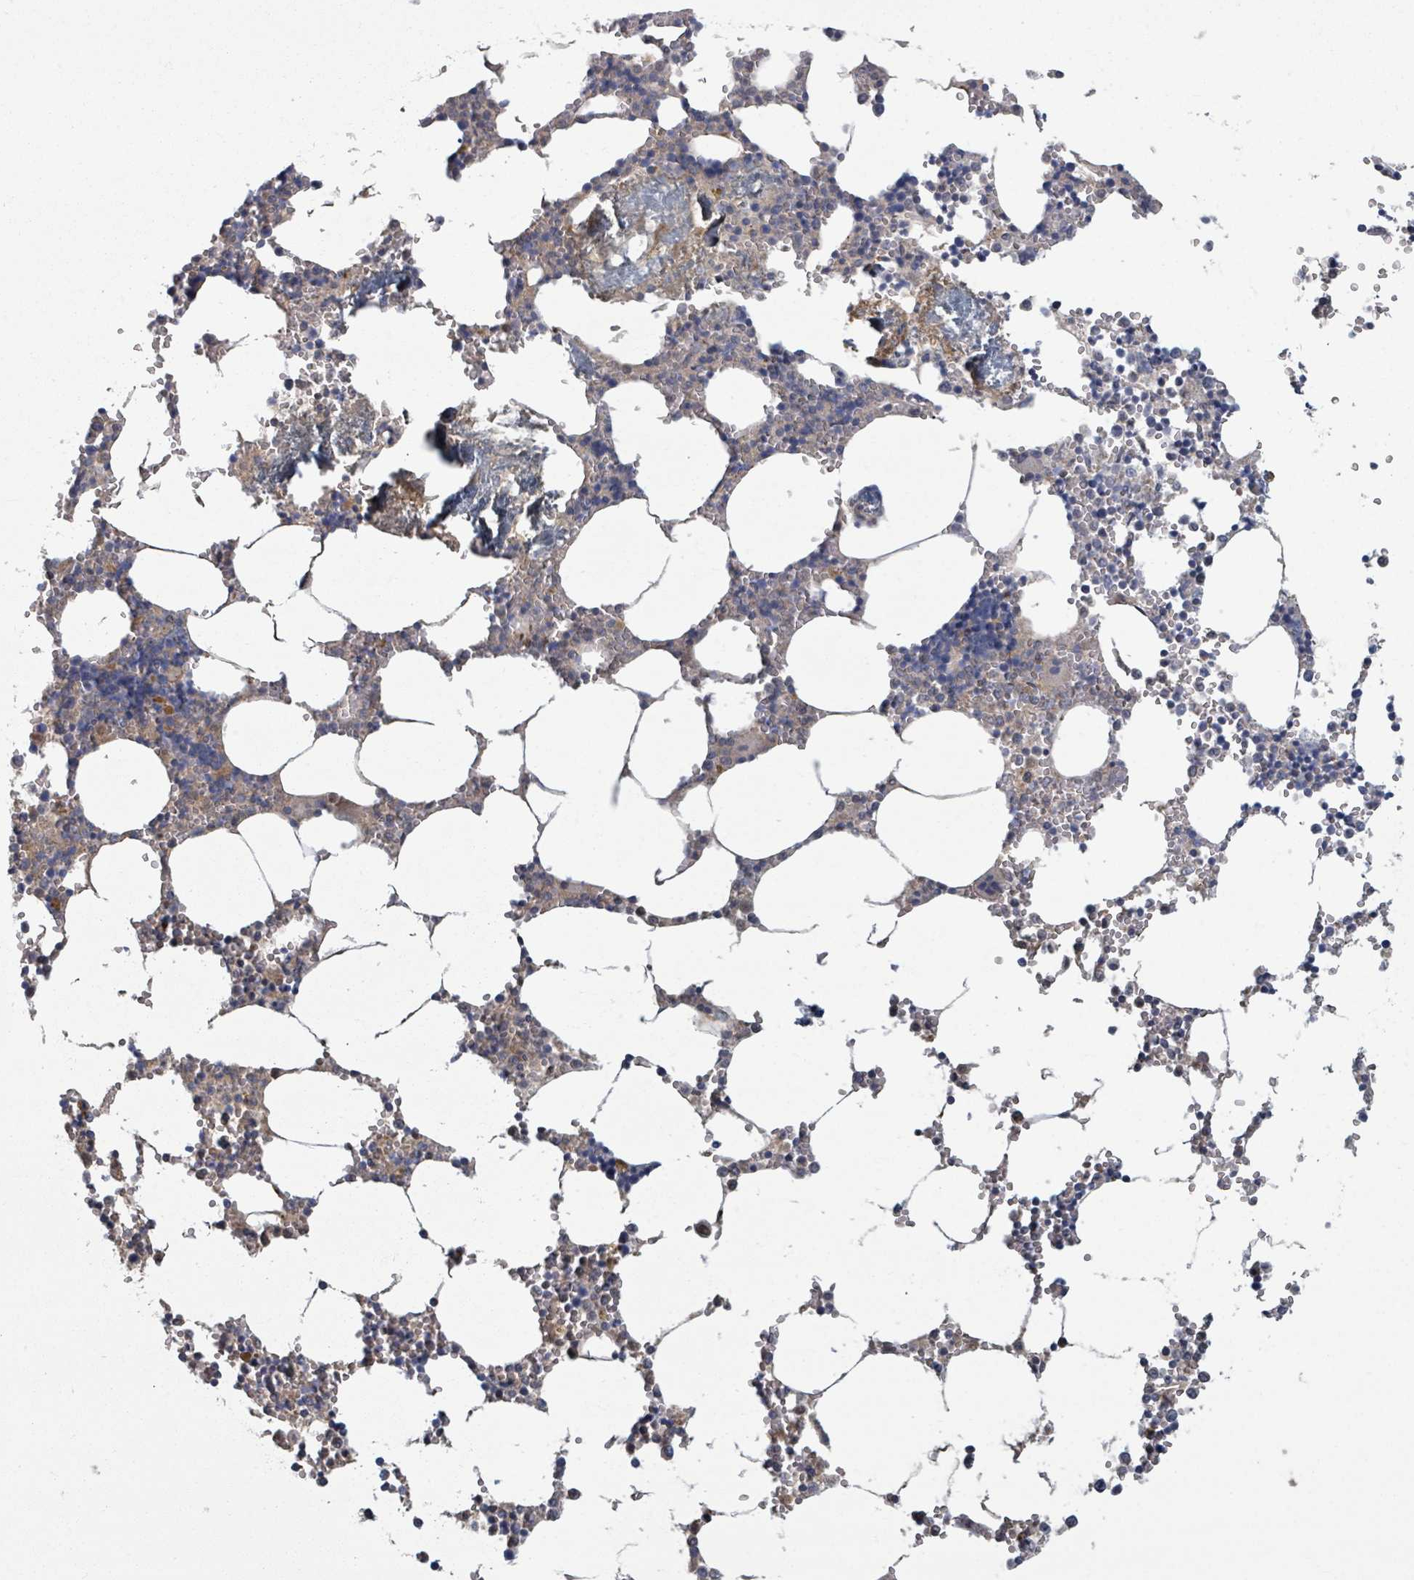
{"staining": {"intensity": "weak", "quantity": "<25%", "location": "cytoplasmic/membranous"}, "tissue": "bone marrow", "cell_type": "Hematopoietic cells", "image_type": "normal", "snomed": [{"axis": "morphology", "description": "Normal tissue, NOS"}, {"axis": "topography", "description": "Bone marrow"}], "caption": "The image shows no staining of hematopoietic cells in normal bone marrow. The staining is performed using DAB (3,3'-diaminobenzidine) brown chromogen with nuclei counter-stained in using hematoxylin.", "gene": "GABBR1", "patient": {"sex": "male", "age": 54}}